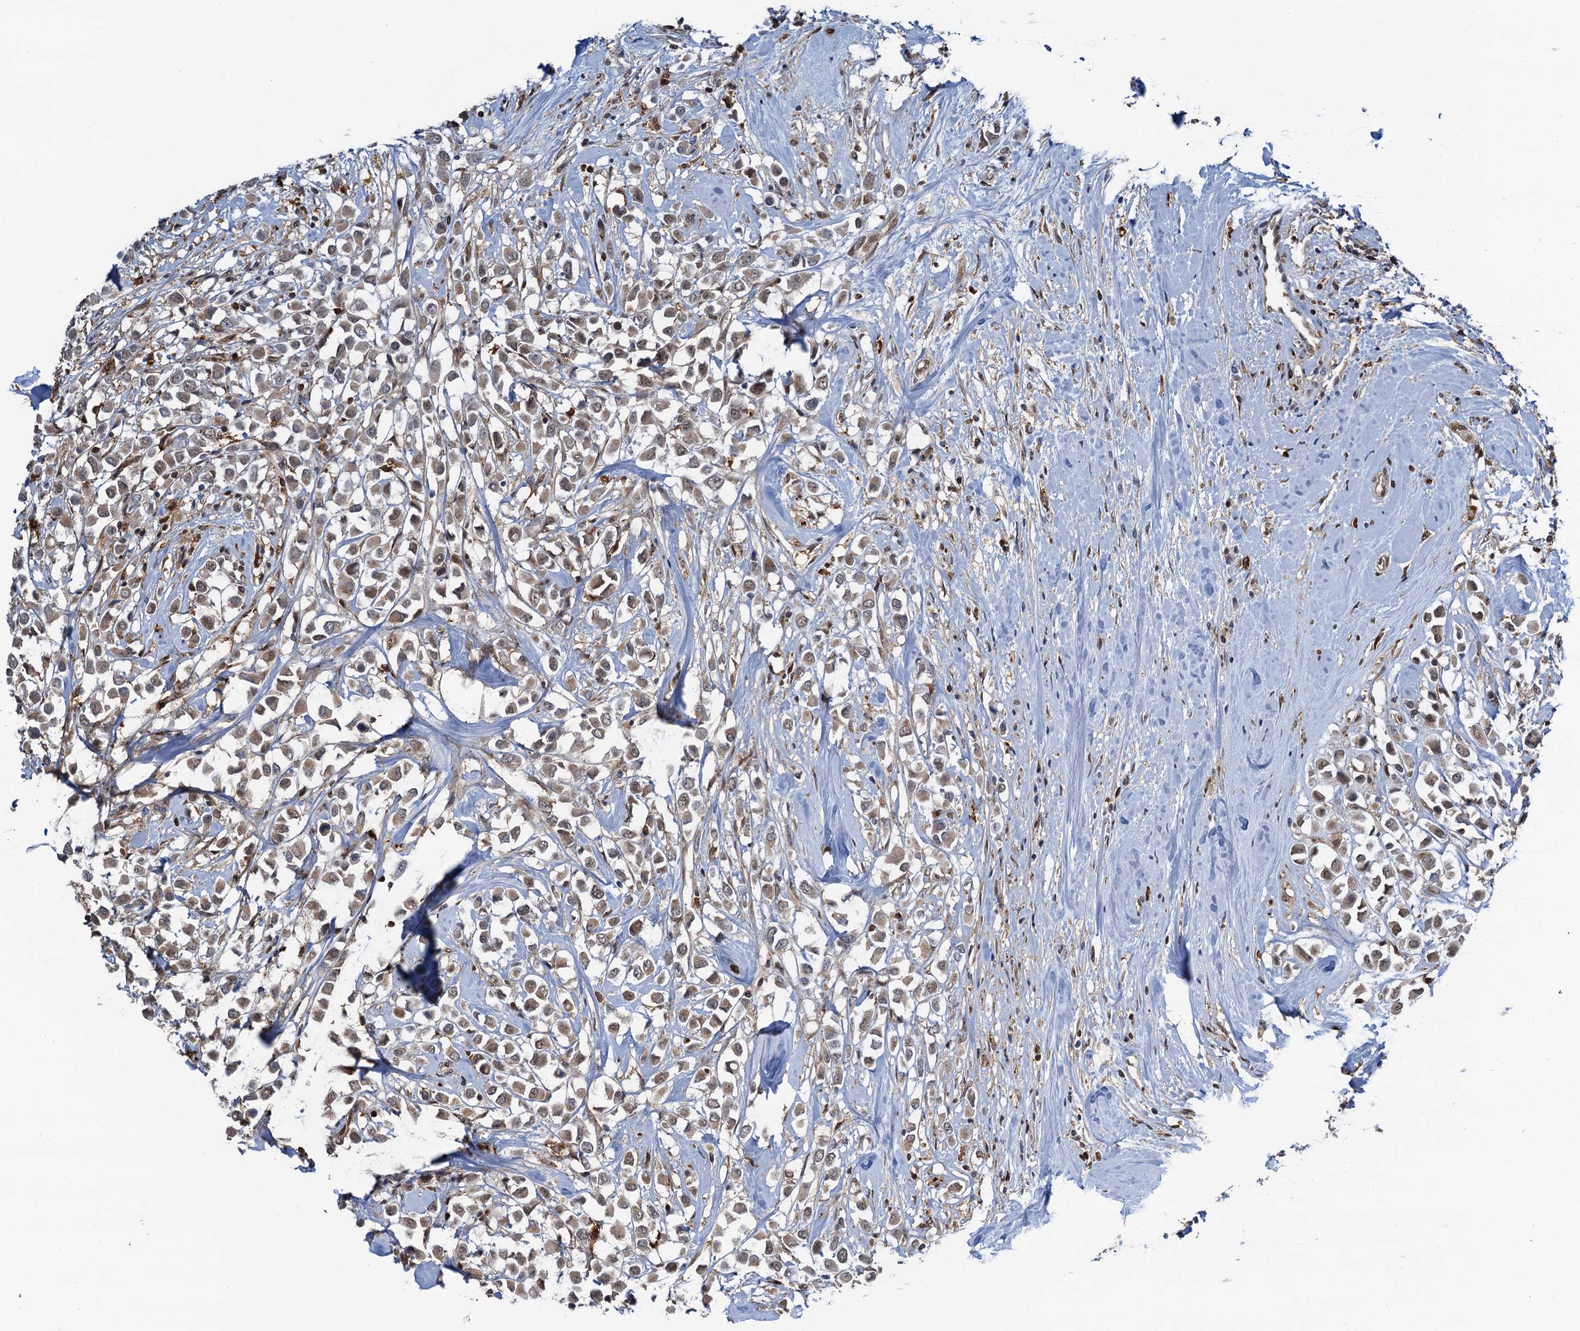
{"staining": {"intensity": "moderate", "quantity": "25%-75%", "location": "nuclear"}, "tissue": "breast cancer", "cell_type": "Tumor cells", "image_type": "cancer", "snomed": [{"axis": "morphology", "description": "Duct carcinoma"}, {"axis": "topography", "description": "Breast"}], "caption": "A histopathology image of breast cancer (invasive ductal carcinoma) stained for a protein shows moderate nuclear brown staining in tumor cells.", "gene": "ZNF609", "patient": {"sex": "female", "age": 87}}